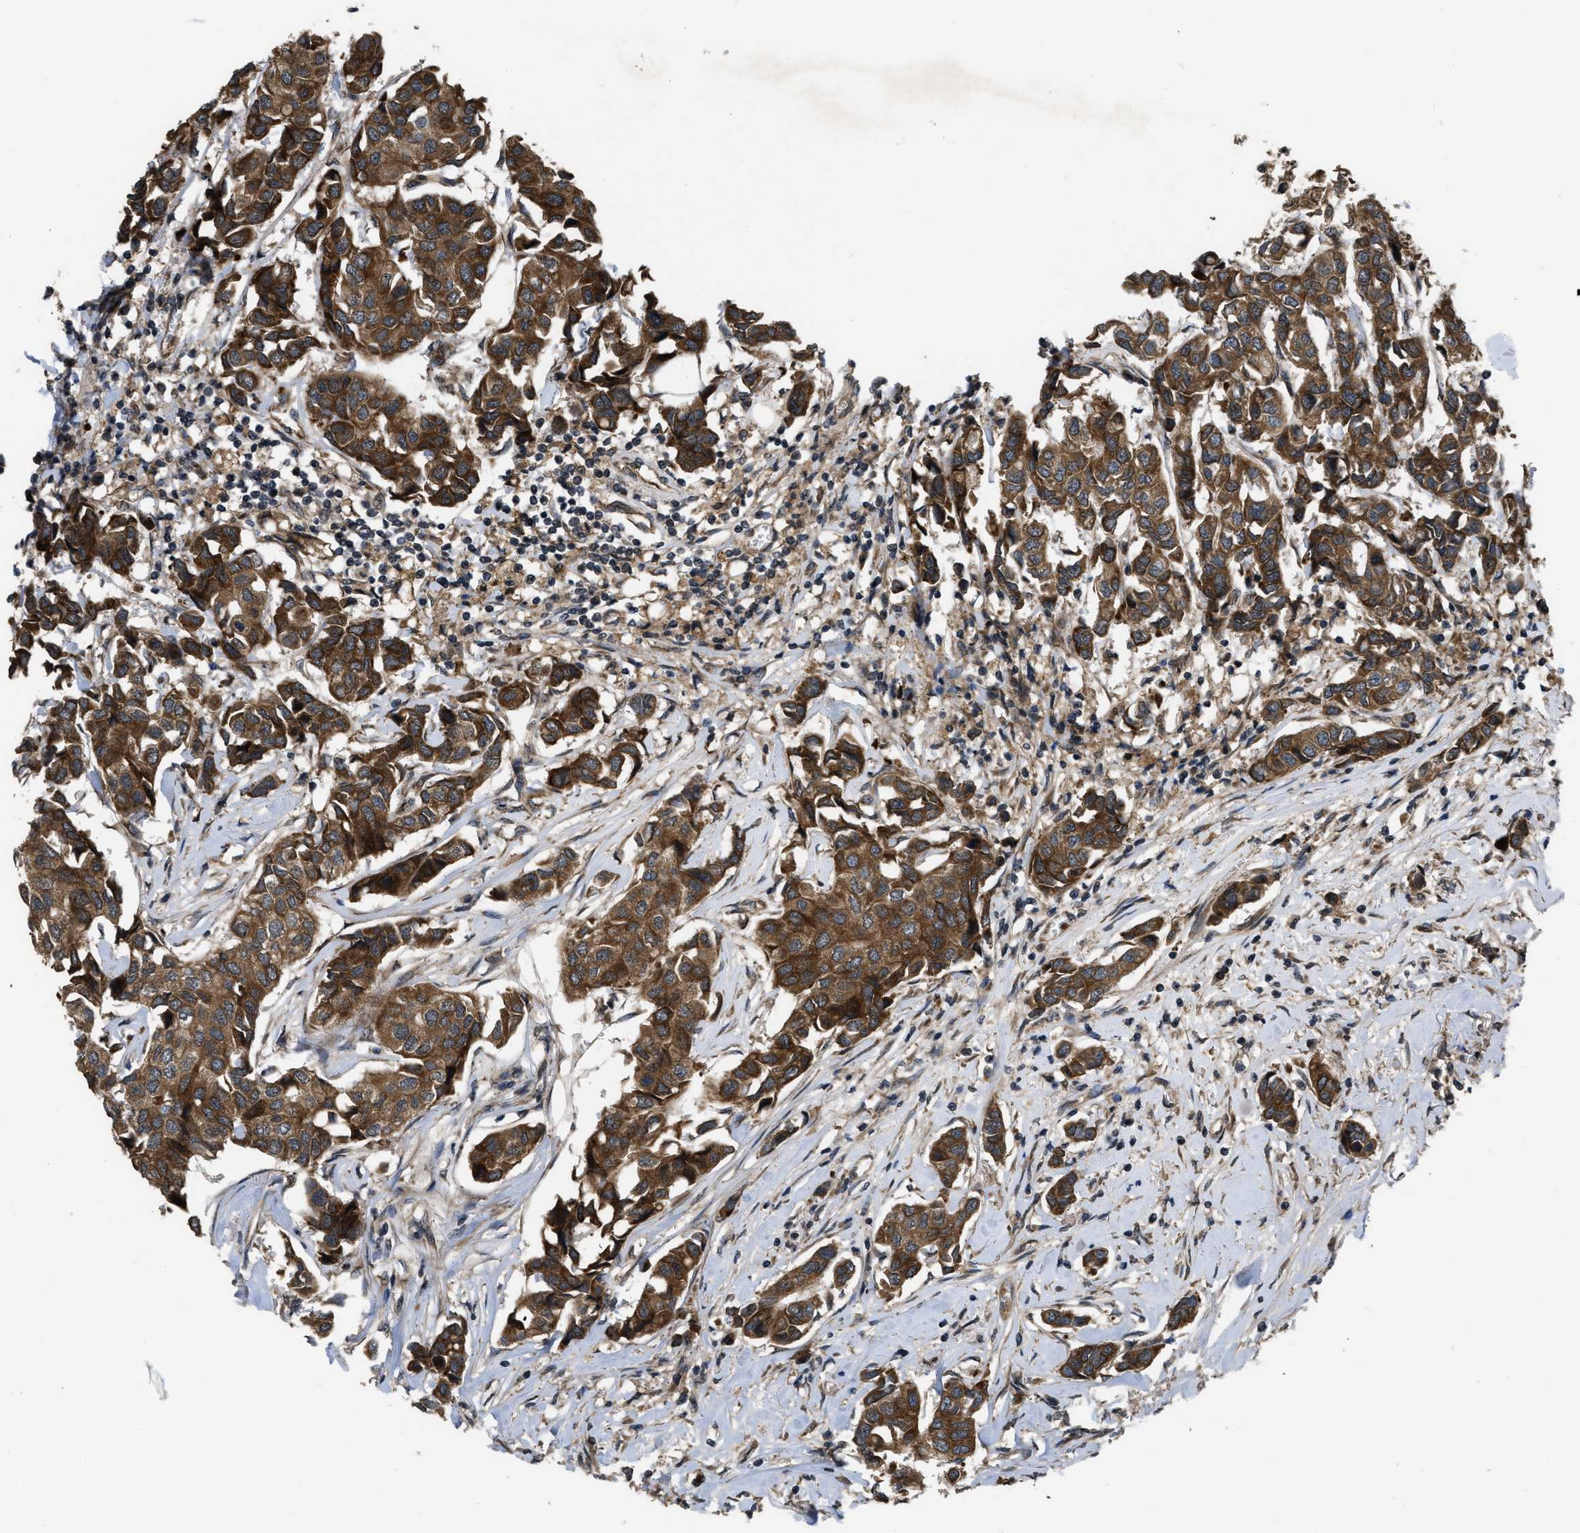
{"staining": {"intensity": "strong", "quantity": ">75%", "location": "cytoplasmic/membranous"}, "tissue": "breast cancer", "cell_type": "Tumor cells", "image_type": "cancer", "snomed": [{"axis": "morphology", "description": "Duct carcinoma"}, {"axis": "topography", "description": "Breast"}], "caption": "Strong cytoplasmic/membranous staining for a protein is appreciated in about >75% of tumor cells of breast cancer (invasive ductal carcinoma) using immunohistochemistry.", "gene": "SPTLC1", "patient": {"sex": "female", "age": 80}}